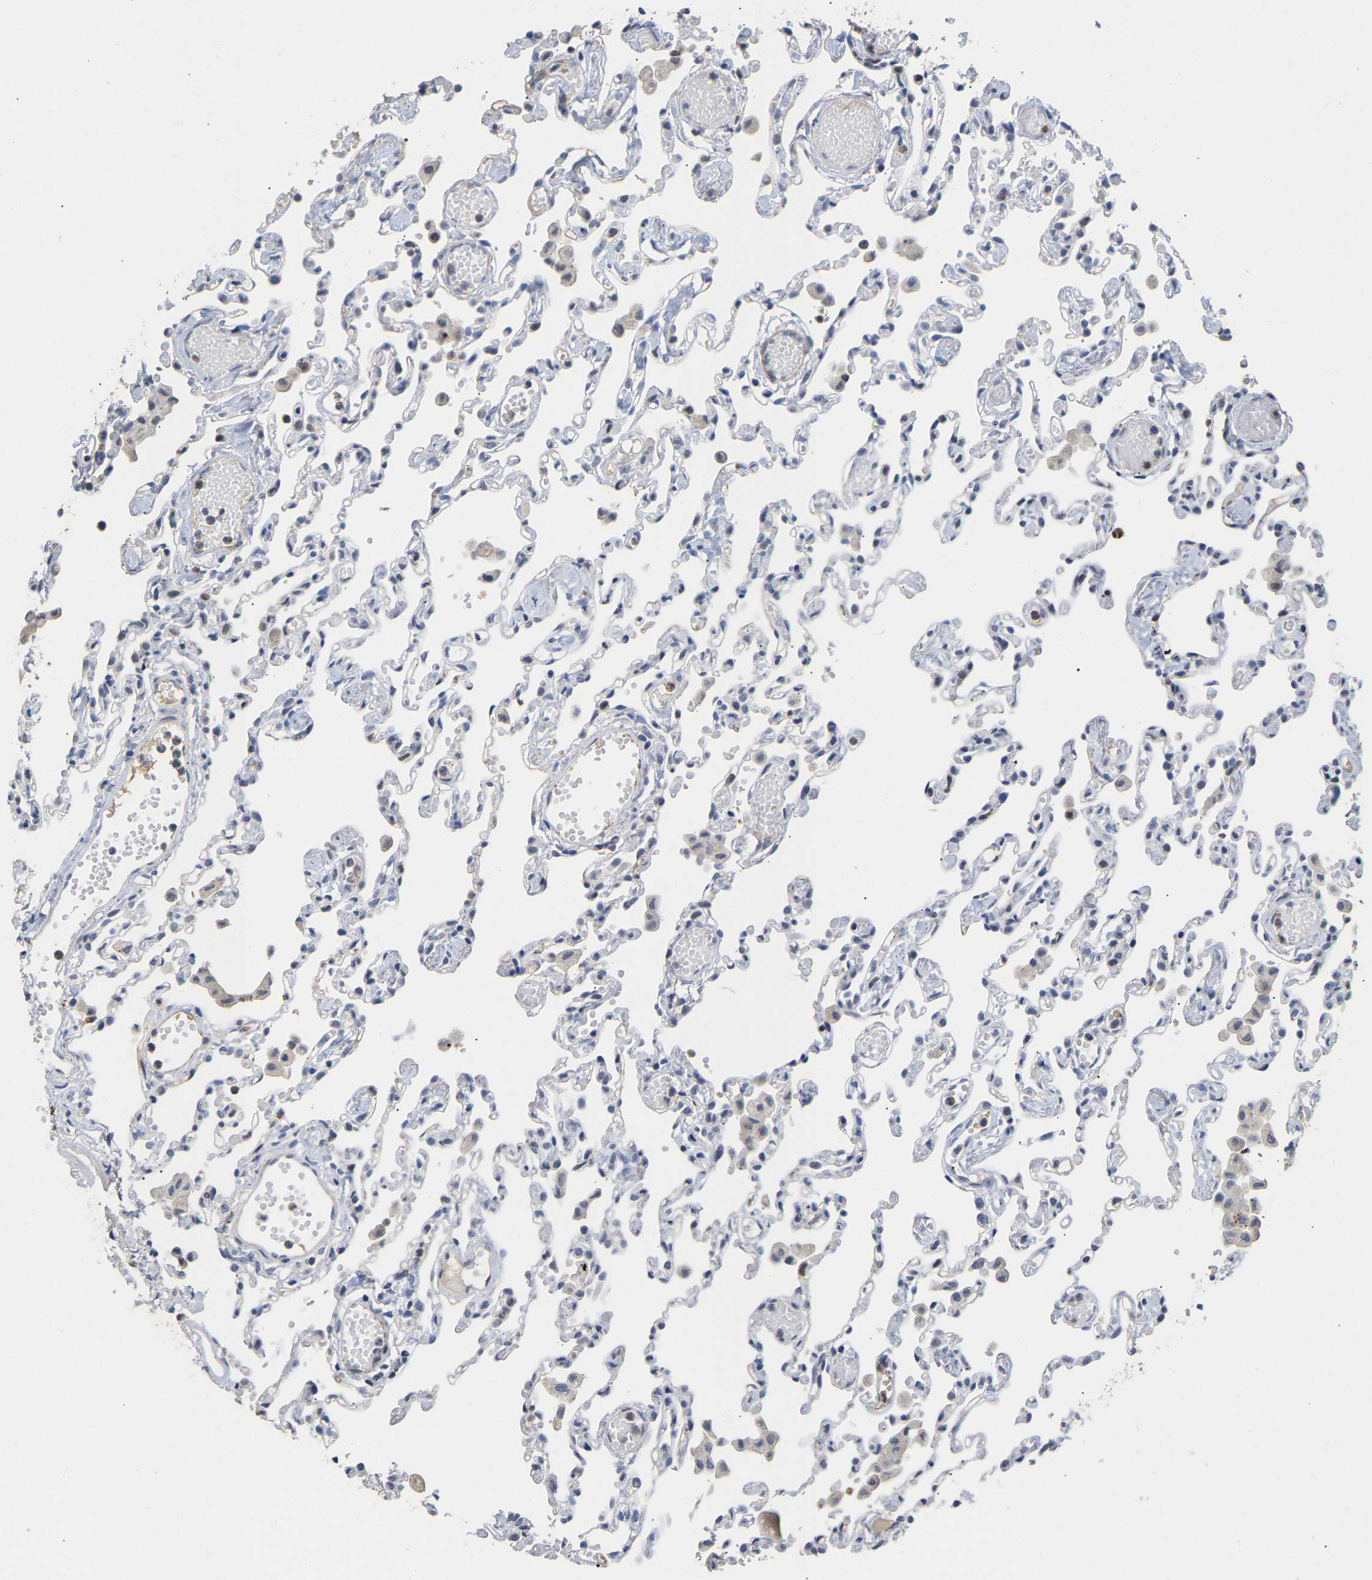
{"staining": {"intensity": "negative", "quantity": "none", "location": "none"}, "tissue": "lung", "cell_type": "Alveolar cells", "image_type": "normal", "snomed": [{"axis": "morphology", "description": "Normal tissue, NOS"}, {"axis": "topography", "description": "Bronchus"}, {"axis": "topography", "description": "Lung"}], "caption": "Lung stained for a protein using IHC exhibits no positivity alveolar cells.", "gene": "AMPH", "patient": {"sex": "female", "age": 49}}